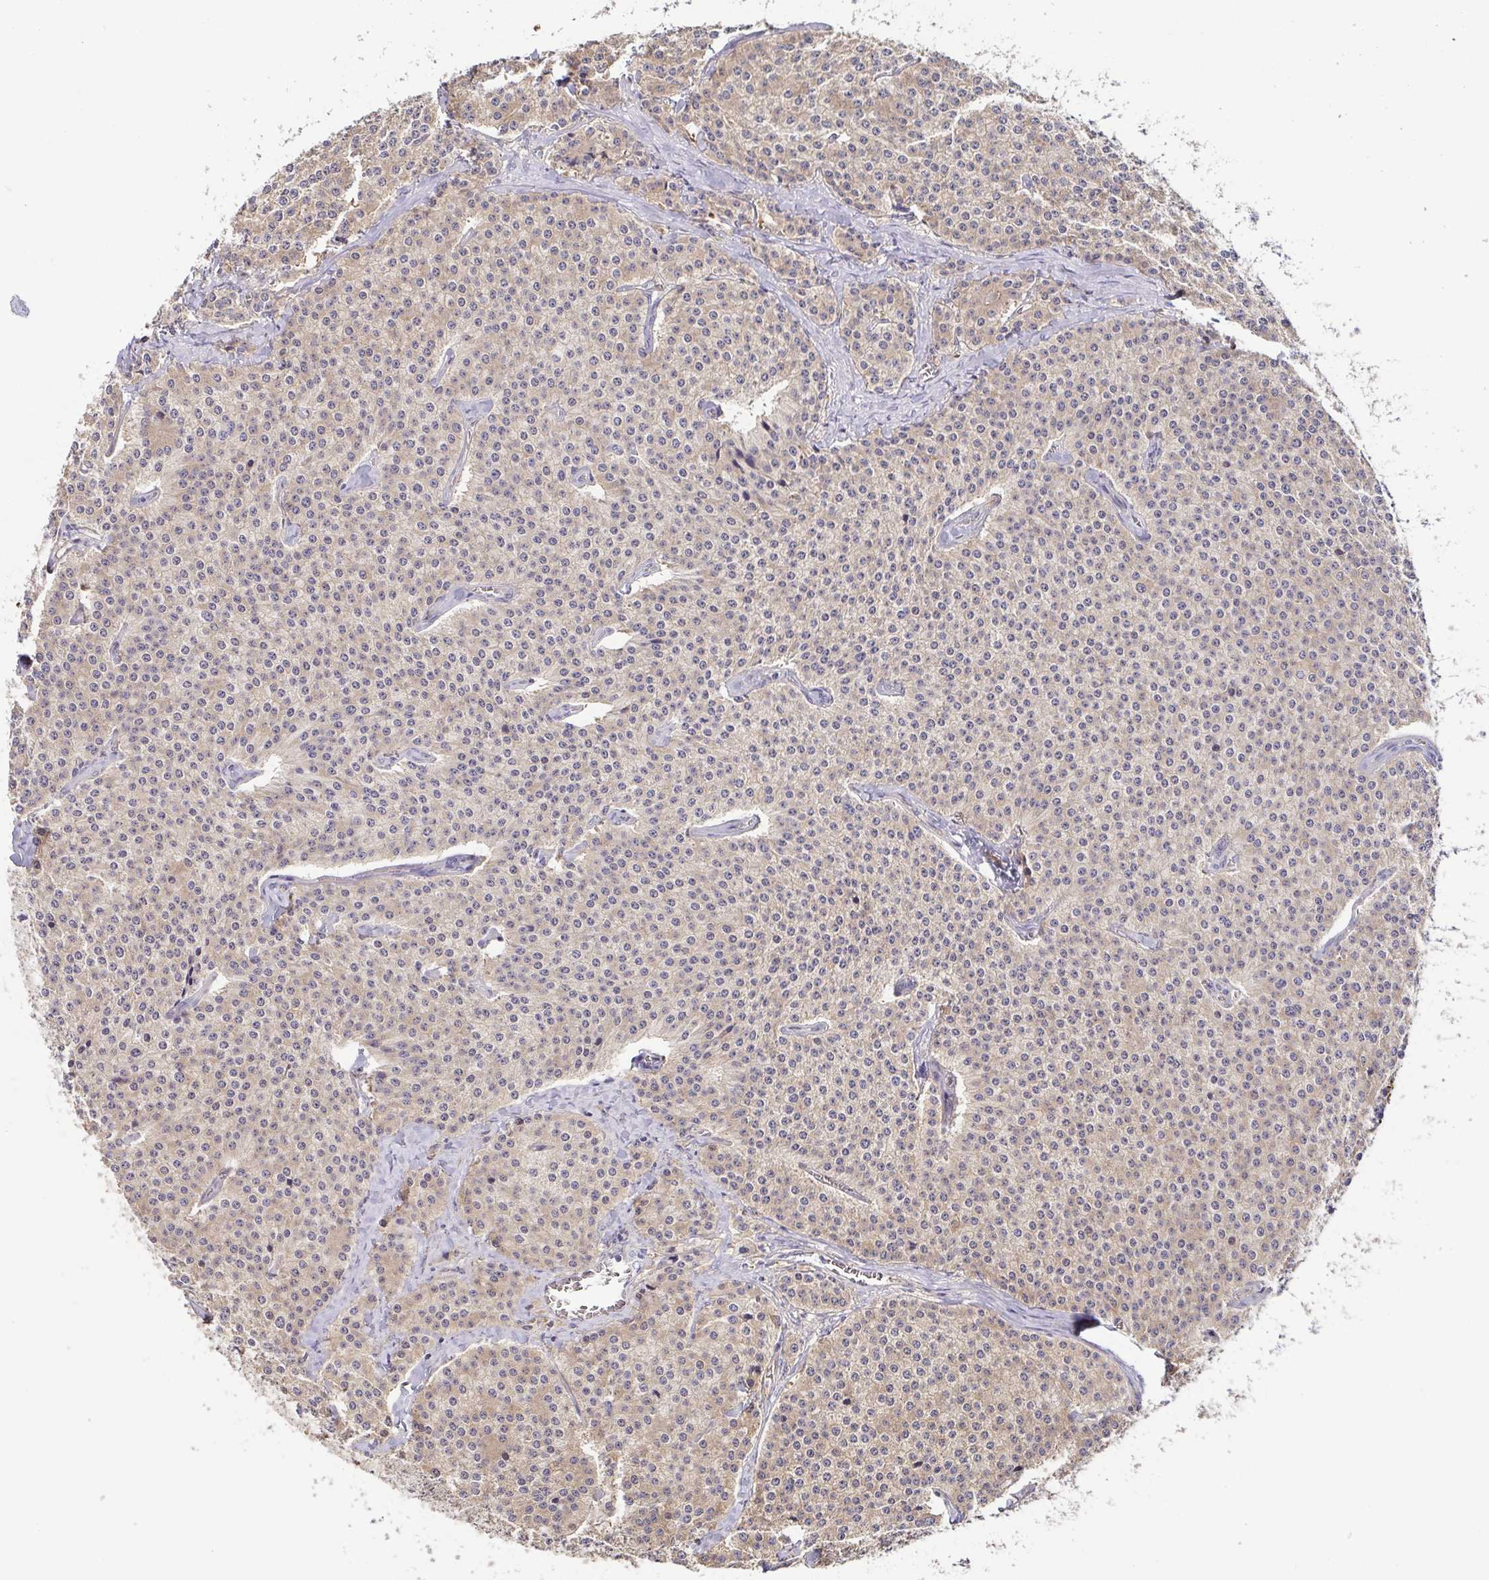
{"staining": {"intensity": "weak", "quantity": "<25%", "location": "cytoplasmic/membranous"}, "tissue": "carcinoid", "cell_type": "Tumor cells", "image_type": "cancer", "snomed": [{"axis": "morphology", "description": "Carcinoid, malignant, NOS"}, {"axis": "topography", "description": "Small intestine"}], "caption": "This is an immunohistochemistry (IHC) image of human carcinoid (malignant). There is no staining in tumor cells.", "gene": "EIF3D", "patient": {"sex": "female", "age": 64}}